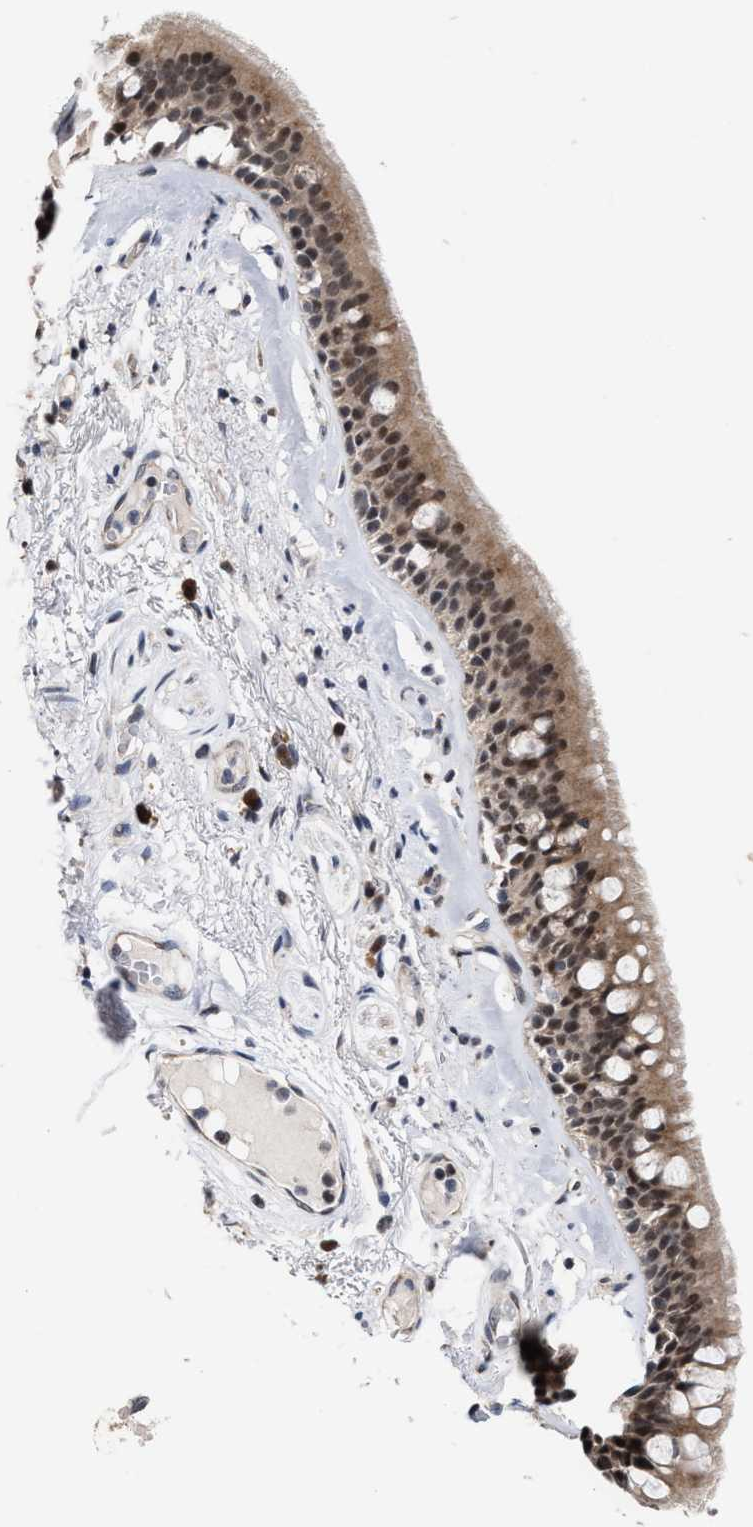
{"staining": {"intensity": "moderate", "quantity": ">75%", "location": "cytoplasmic/membranous,nuclear"}, "tissue": "bronchus", "cell_type": "Respiratory epithelial cells", "image_type": "normal", "snomed": [{"axis": "morphology", "description": "Normal tissue, NOS"}, {"axis": "topography", "description": "Cartilage tissue"}], "caption": "Immunohistochemistry (IHC) (DAB) staining of unremarkable bronchus exhibits moderate cytoplasmic/membranous,nuclear protein expression in approximately >75% of respiratory epithelial cells. (DAB = brown stain, brightfield microscopy at high magnification).", "gene": "MKNK2", "patient": {"sex": "female", "age": 63}}